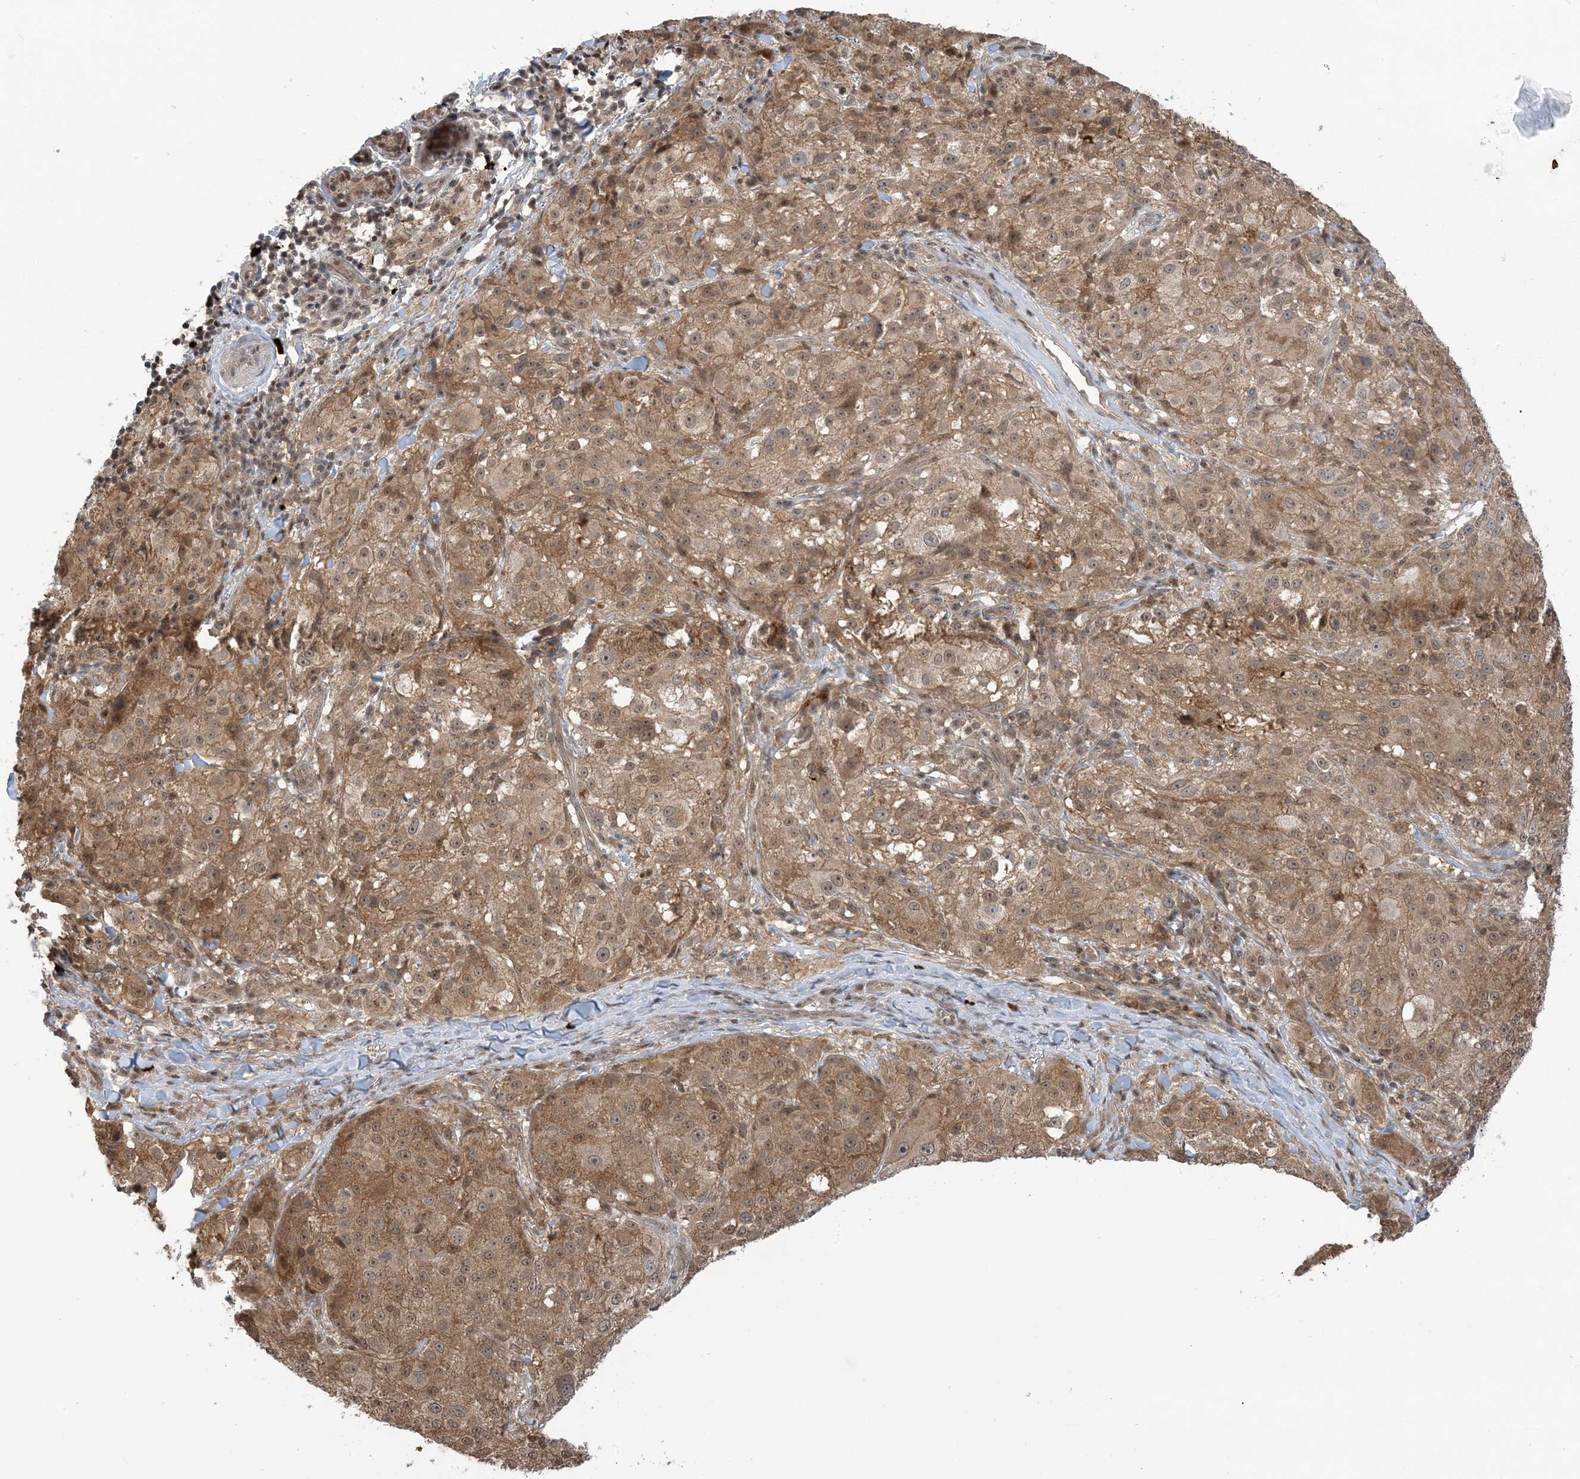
{"staining": {"intensity": "moderate", "quantity": ">75%", "location": "cytoplasmic/membranous,nuclear"}, "tissue": "melanoma", "cell_type": "Tumor cells", "image_type": "cancer", "snomed": [{"axis": "morphology", "description": "Necrosis, NOS"}, {"axis": "morphology", "description": "Malignant melanoma, NOS"}, {"axis": "topography", "description": "Skin"}], "caption": "Immunohistochemistry (IHC) micrograph of melanoma stained for a protein (brown), which demonstrates medium levels of moderate cytoplasmic/membranous and nuclear expression in about >75% of tumor cells.", "gene": "PPP1R7", "patient": {"sex": "female", "age": 87}}